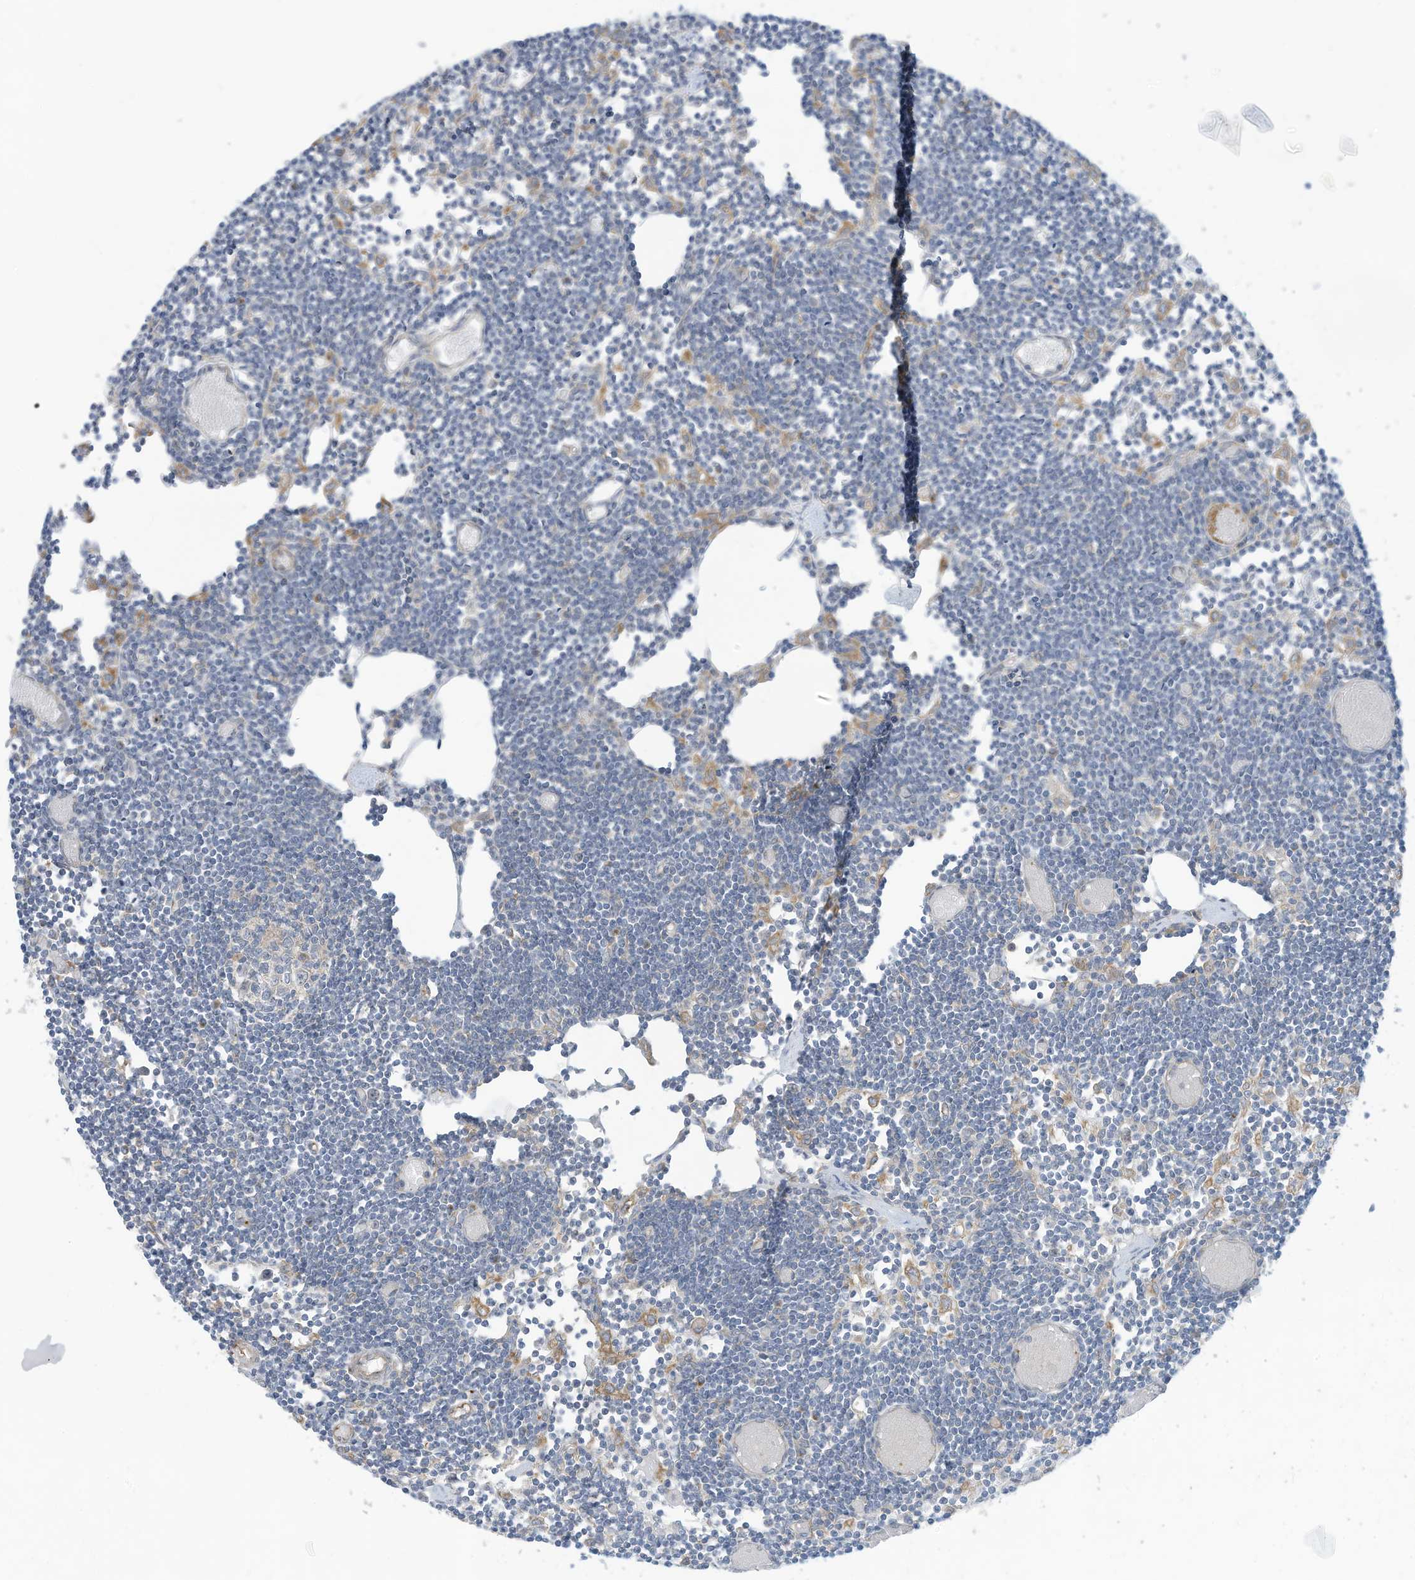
{"staining": {"intensity": "negative", "quantity": "none", "location": "none"}, "tissue": "lymph node", "cell_type": "Germinal center cells", "image_type": "normal", "snomed": [{"axis": "morphology", "description": "Normal tissue, NOS"}, {"axis": "topography", "description": "Lymph node"}], "caption": "The IHC micrograph has no significant staining in germinal center cells of lymph node. The staining is performed using DAB brown chromogen with nuclei counter-stained in using hematoxylin.", "gene": "ADAT2", "patient": {"sex": "female", "age": 11}}